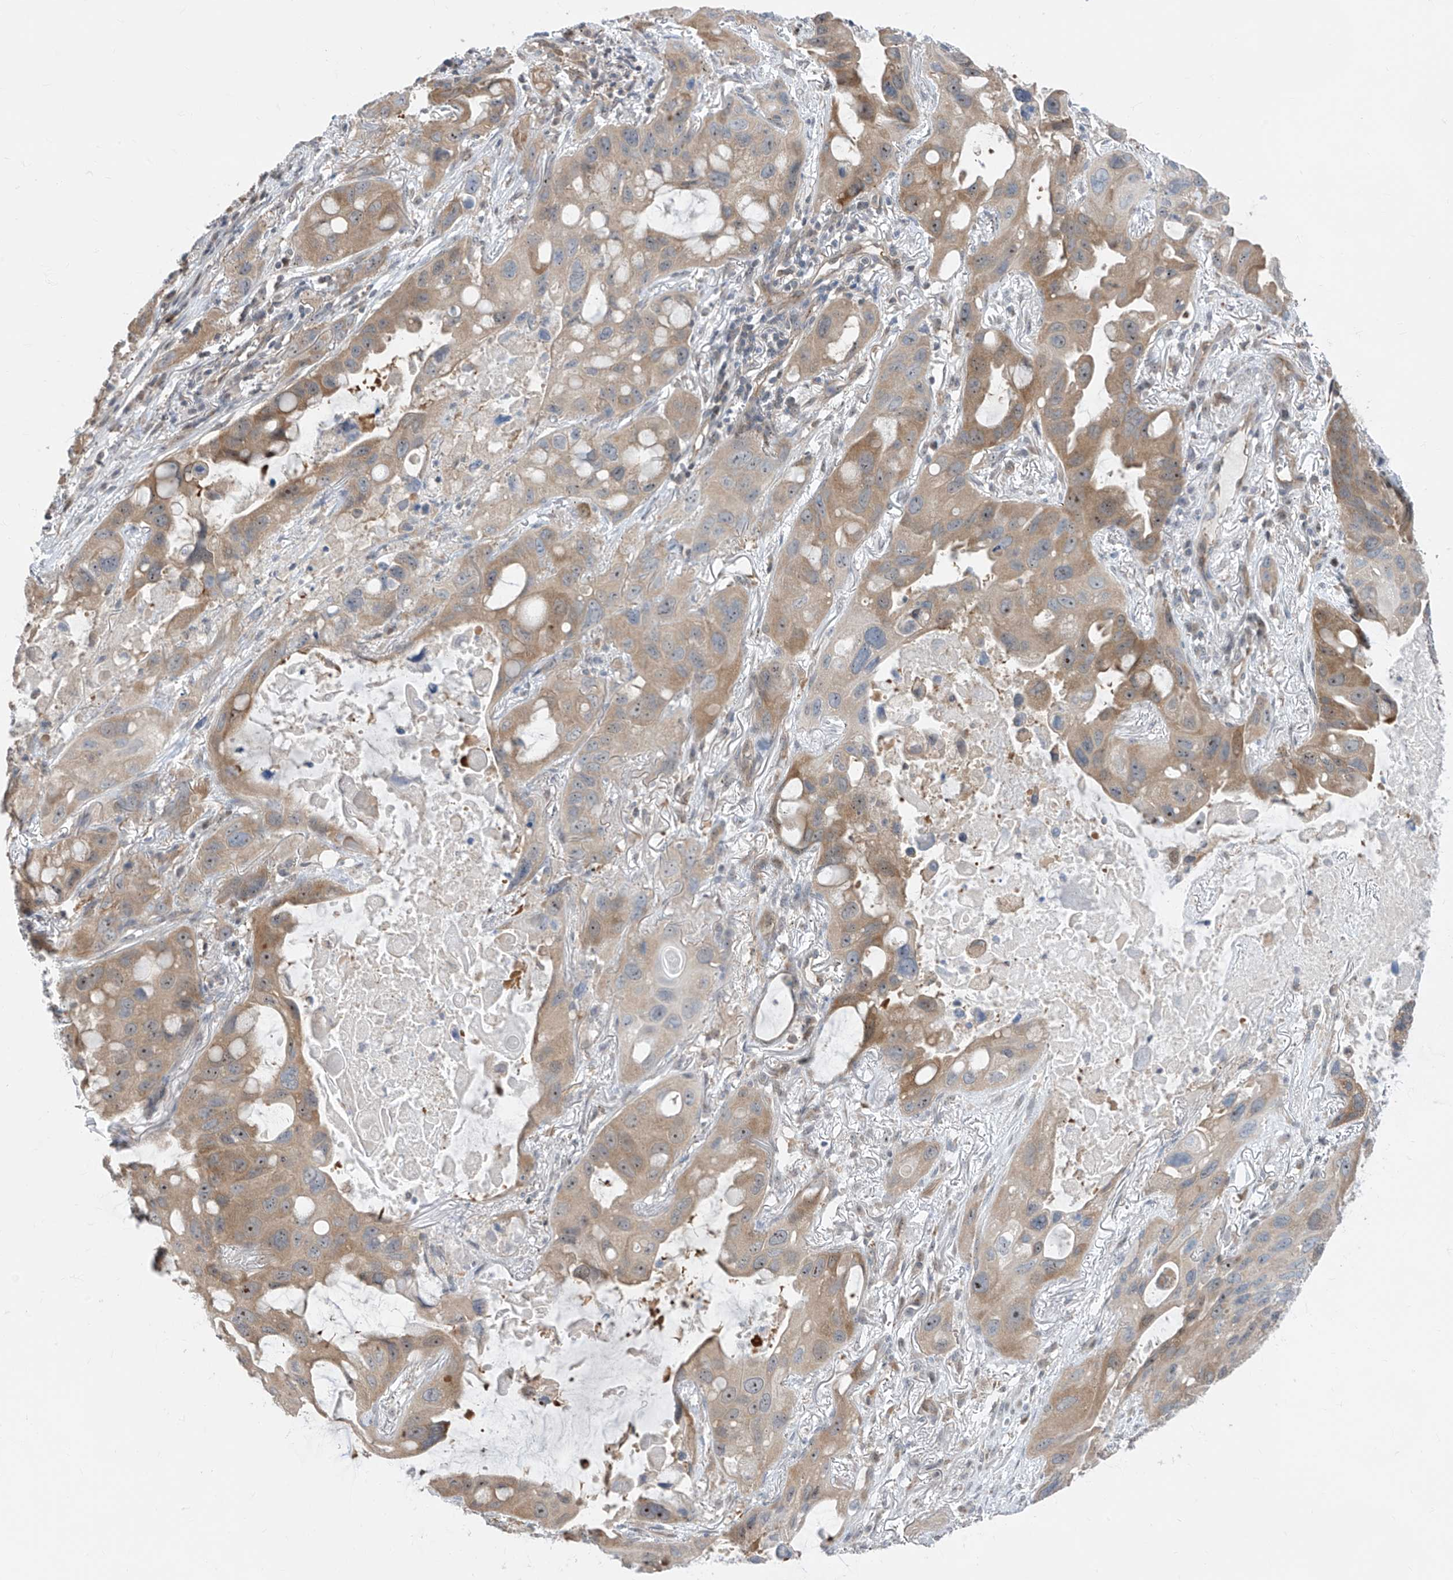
{"staining": {"intensity": "moderate", "quantity": "25%-75%", "location": "cytoplasmic/membranous"}, "tissue": "lung cancer", "cell_type": "Tumor cells", "image_type": "cancer", "snomed": [{"axis": "morphology", "description": "Squamous cell carcinoma, NOS"}, {"axis": "topography", "description": "Lung"}], "caption": "High-power microscopy captured an immunohistochemistry histopathology image of lung squamous cell carcinoma, revealing moderate cytoplasmic/membranous expression in approximately 25%-75% of tumor cells.", "gene": "TTC38", "patient": {"sex": "female", "age": 73}}